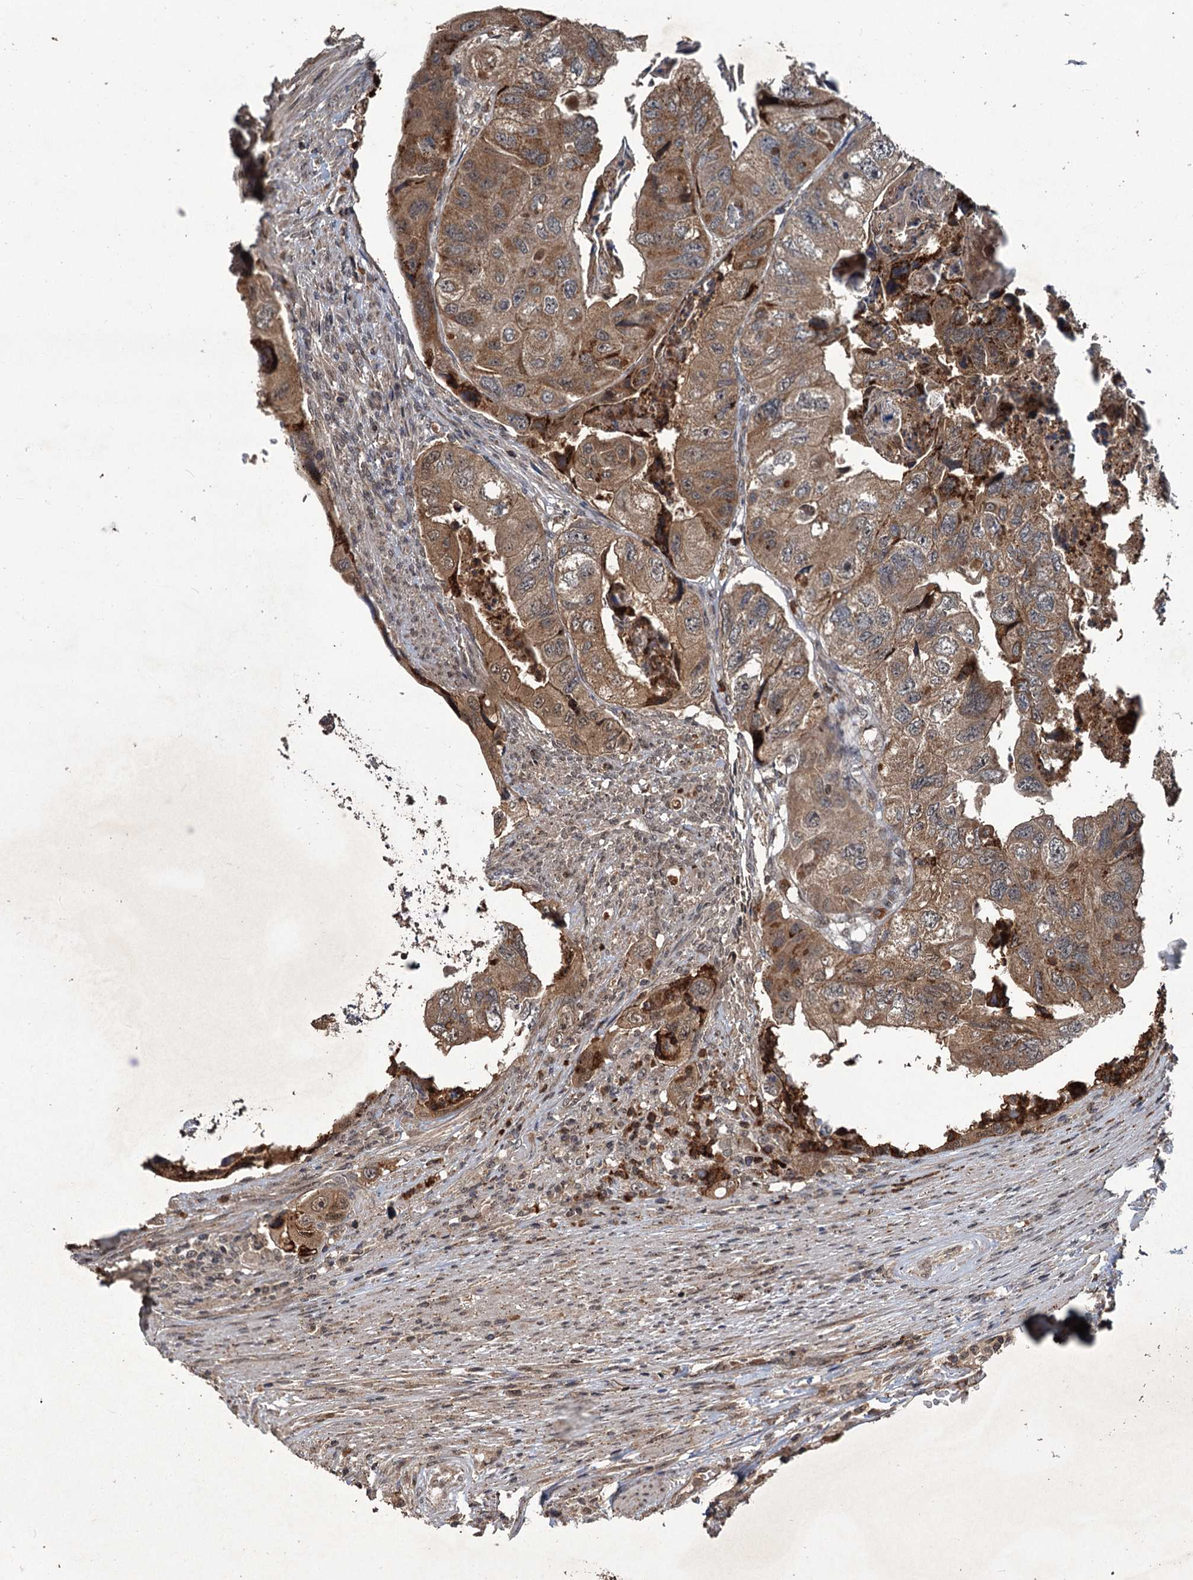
{"staining": {"intensity": "moderate", "quantity": ">75%", "location": "cytoplasmic/membranous"}, "tissue": "colorectal cancer", "cell_type": "Tumor cells", "image_type": "cancer", "snomed": [{"axis": "morphology", "description": "Adenocarcinoma, NOS"}, {"axis": "topography", "description": "Rectum"}], "caption": "Immunohistochemistry (IHC) of human colorectal cancer (adenocarcinoma) displays medium levels of moderate cytoplasmic/membranous positivity in approximately >75% of tumor cells. The protein is stained brown, and the nuclei are stained in blue (DAB (3,3'-diaminobenzidine) IHC with brightfield microscopy, high magnification).", "gene": "KANSL2", "patient": {"sex": "male", "age": 63}}